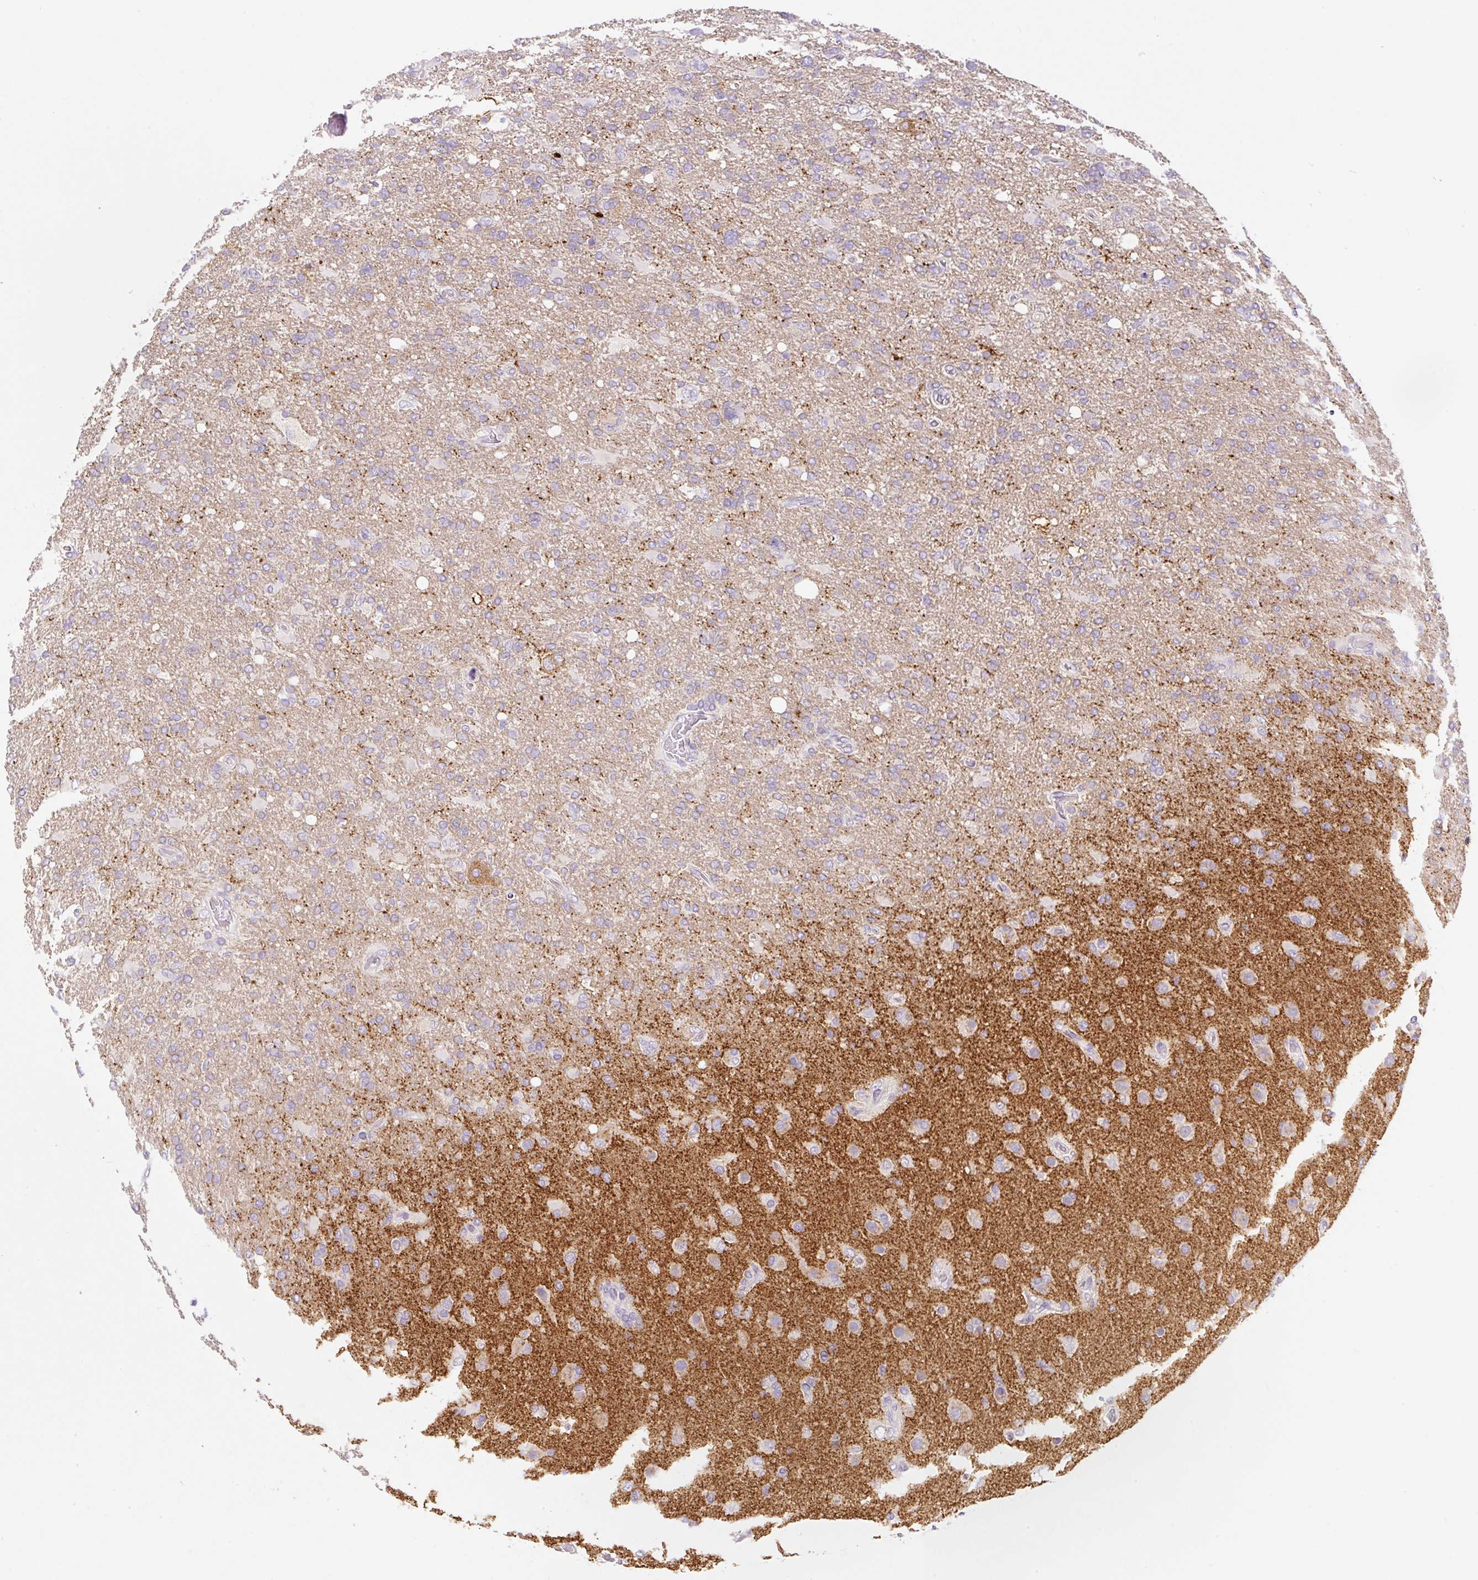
{"staining": {"intensity": "negative", "quantity": "none", "location": "none"}, "tissue": "glioma", "cell_type": "Tumor cells", "image_type": "cancer", "snomed": [{"axis": "morphology", "description": "Glioma, malignant, High grade"}, {"axis": "topography", "description": "Brain"}], "caption": "Immunohistochemistry (IHC) micrograph of neoplastic tissue: human malignant glioma (high-grade) stained with DAB (3,3'-diaminobenzidine) demonstrates no significant protein staining in tumor cells. The staining was performed using DAB to visualize the protein expression in brown, while the nuclei were stained in blue with hematoxylin (Magnification: 20x).", "gene": "SYP", "patient": {"sex": "male", "age": 61}}